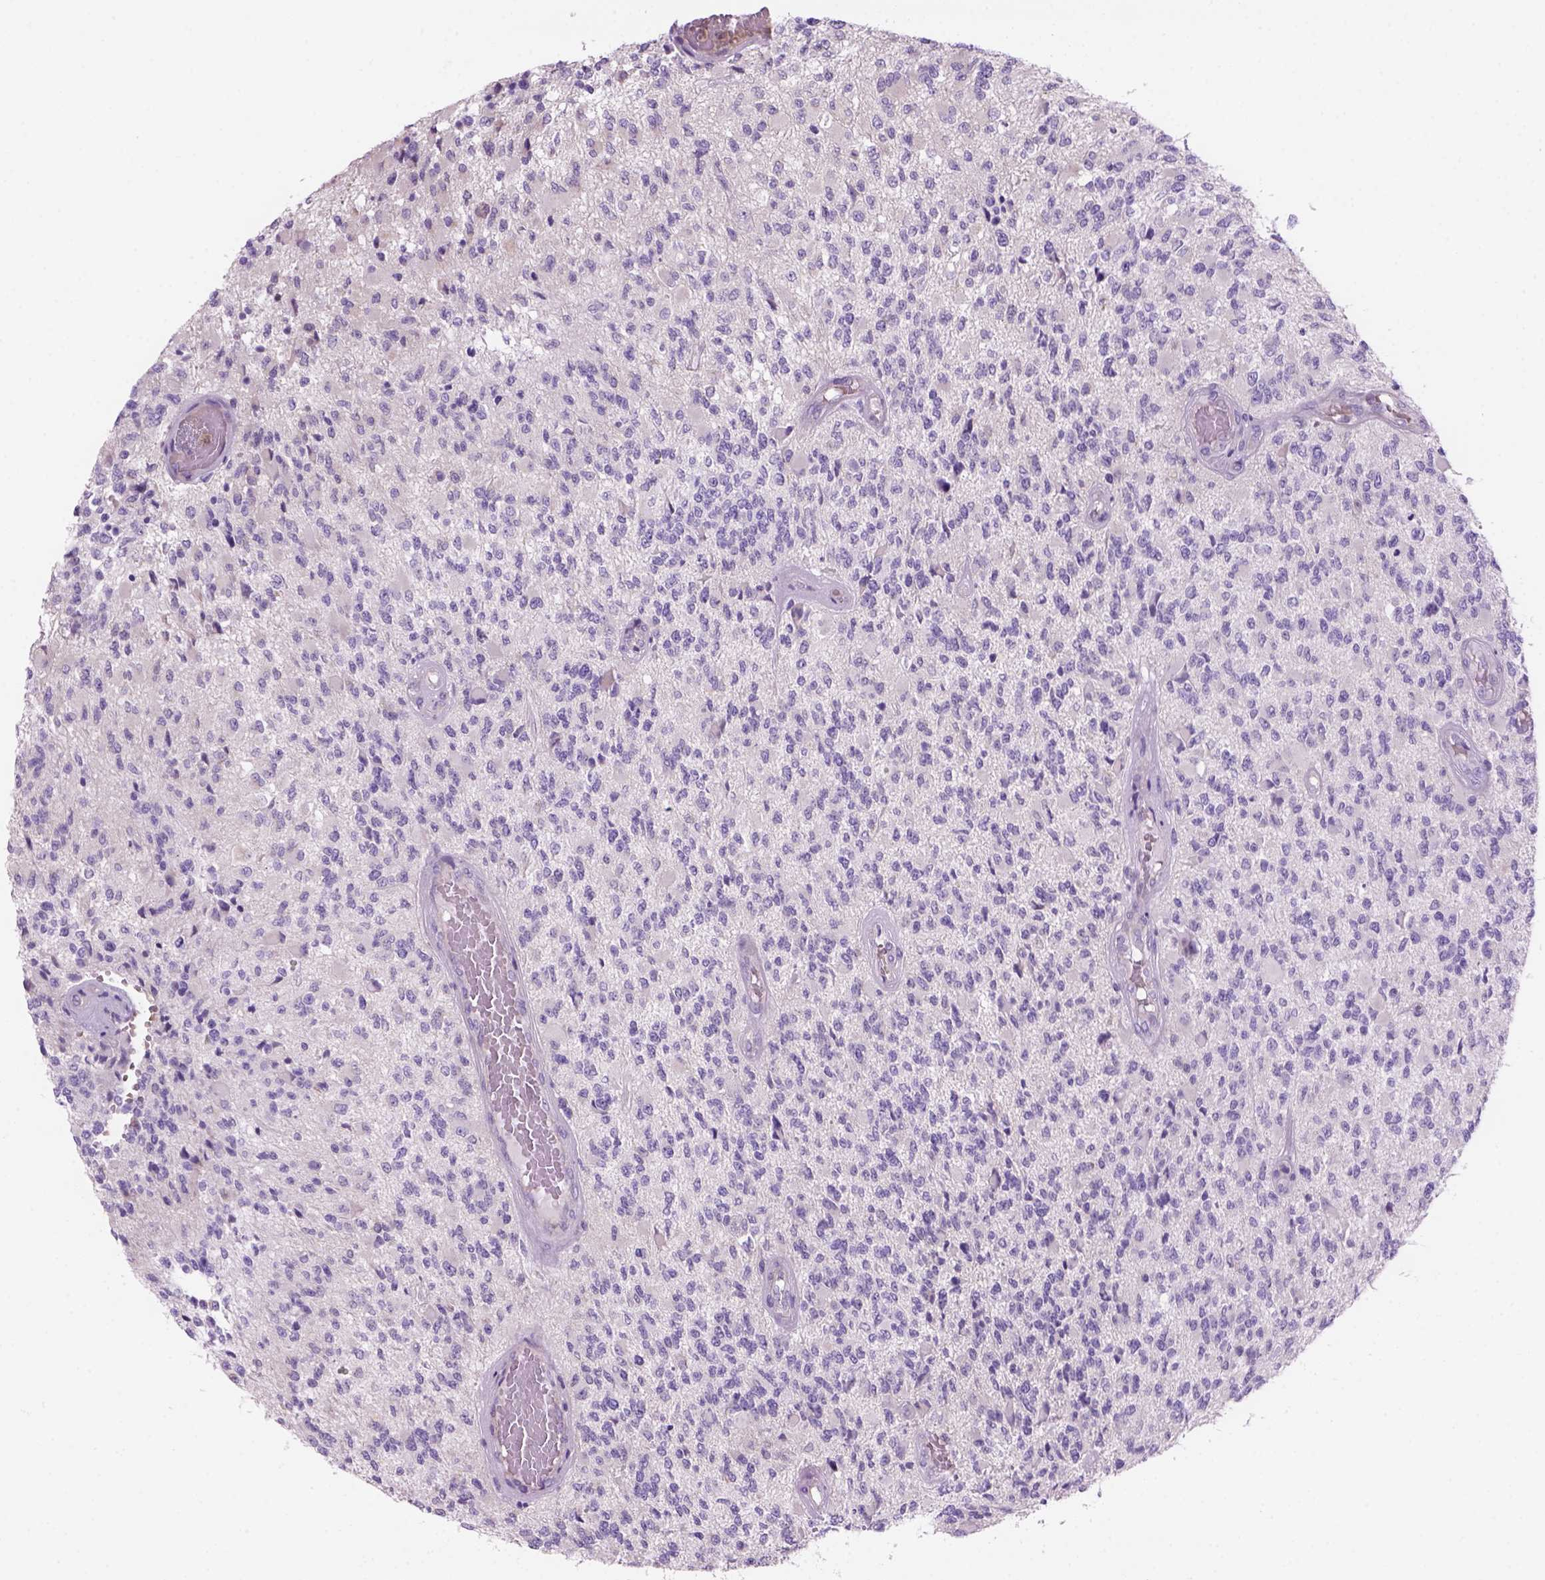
{"staining": {"intensity": "negative", "quantity": "none", "location": "none"}, "tissue": "glioma", "cell_type": "Tumor cells", "image_type": "cancer", "snomed": [{"axis": "morphology", "description": "Glioma, malignant, High grade"}, {"axis": "topography", "description": "Brain"}], "caption": "High power microscopy photomicrograph of an immunohistochemistry photomicrograph of glioma, revealing no significant staining in tumor cells.", "gene": "CD84", "patient": {"sex": "female", "age": 63}}